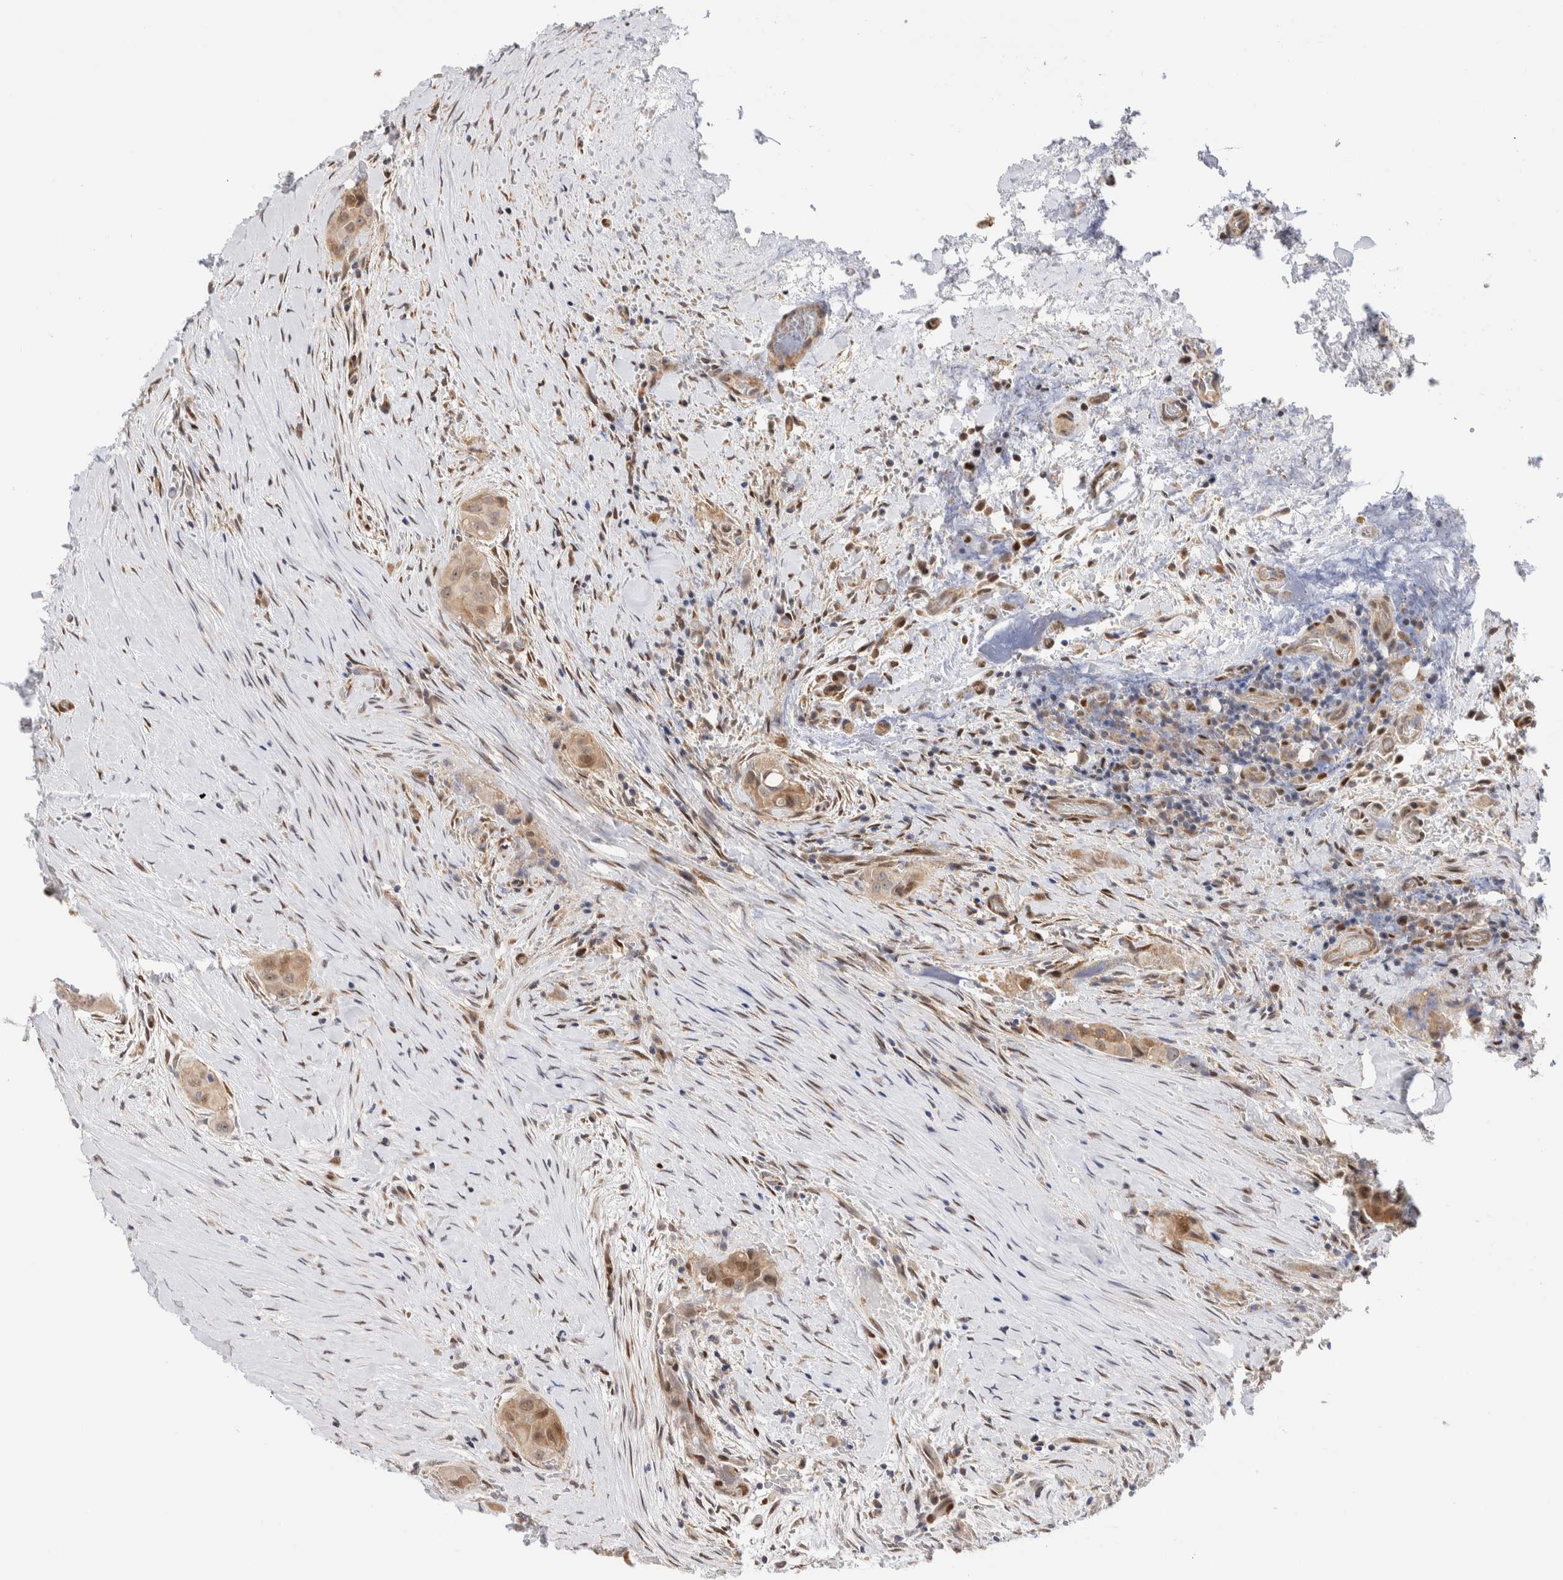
{"staining": {"intensity": "moderate", "quantity": ">75%", "location": "cytoplasmic/membranous,nuclear"}, "tissue": "thyroid cancer", "cell_type": "Tumor cells", "image_type": "cancer", "snomed": [{"axis": "morphology", "description": "Papillary adenocarcinoma, NOS"}, {"axis": "topography", "description": "Thyroid gland"}], "caption": "Human thyroid papillary adenocarcinoma stained with a brown dye shows moderate cytoplasmic/membranous and nuclear positive expression in about >75% of tumor cells.", "gene": "NSMAF", "patient": {"sex": "female", "age": 59}}